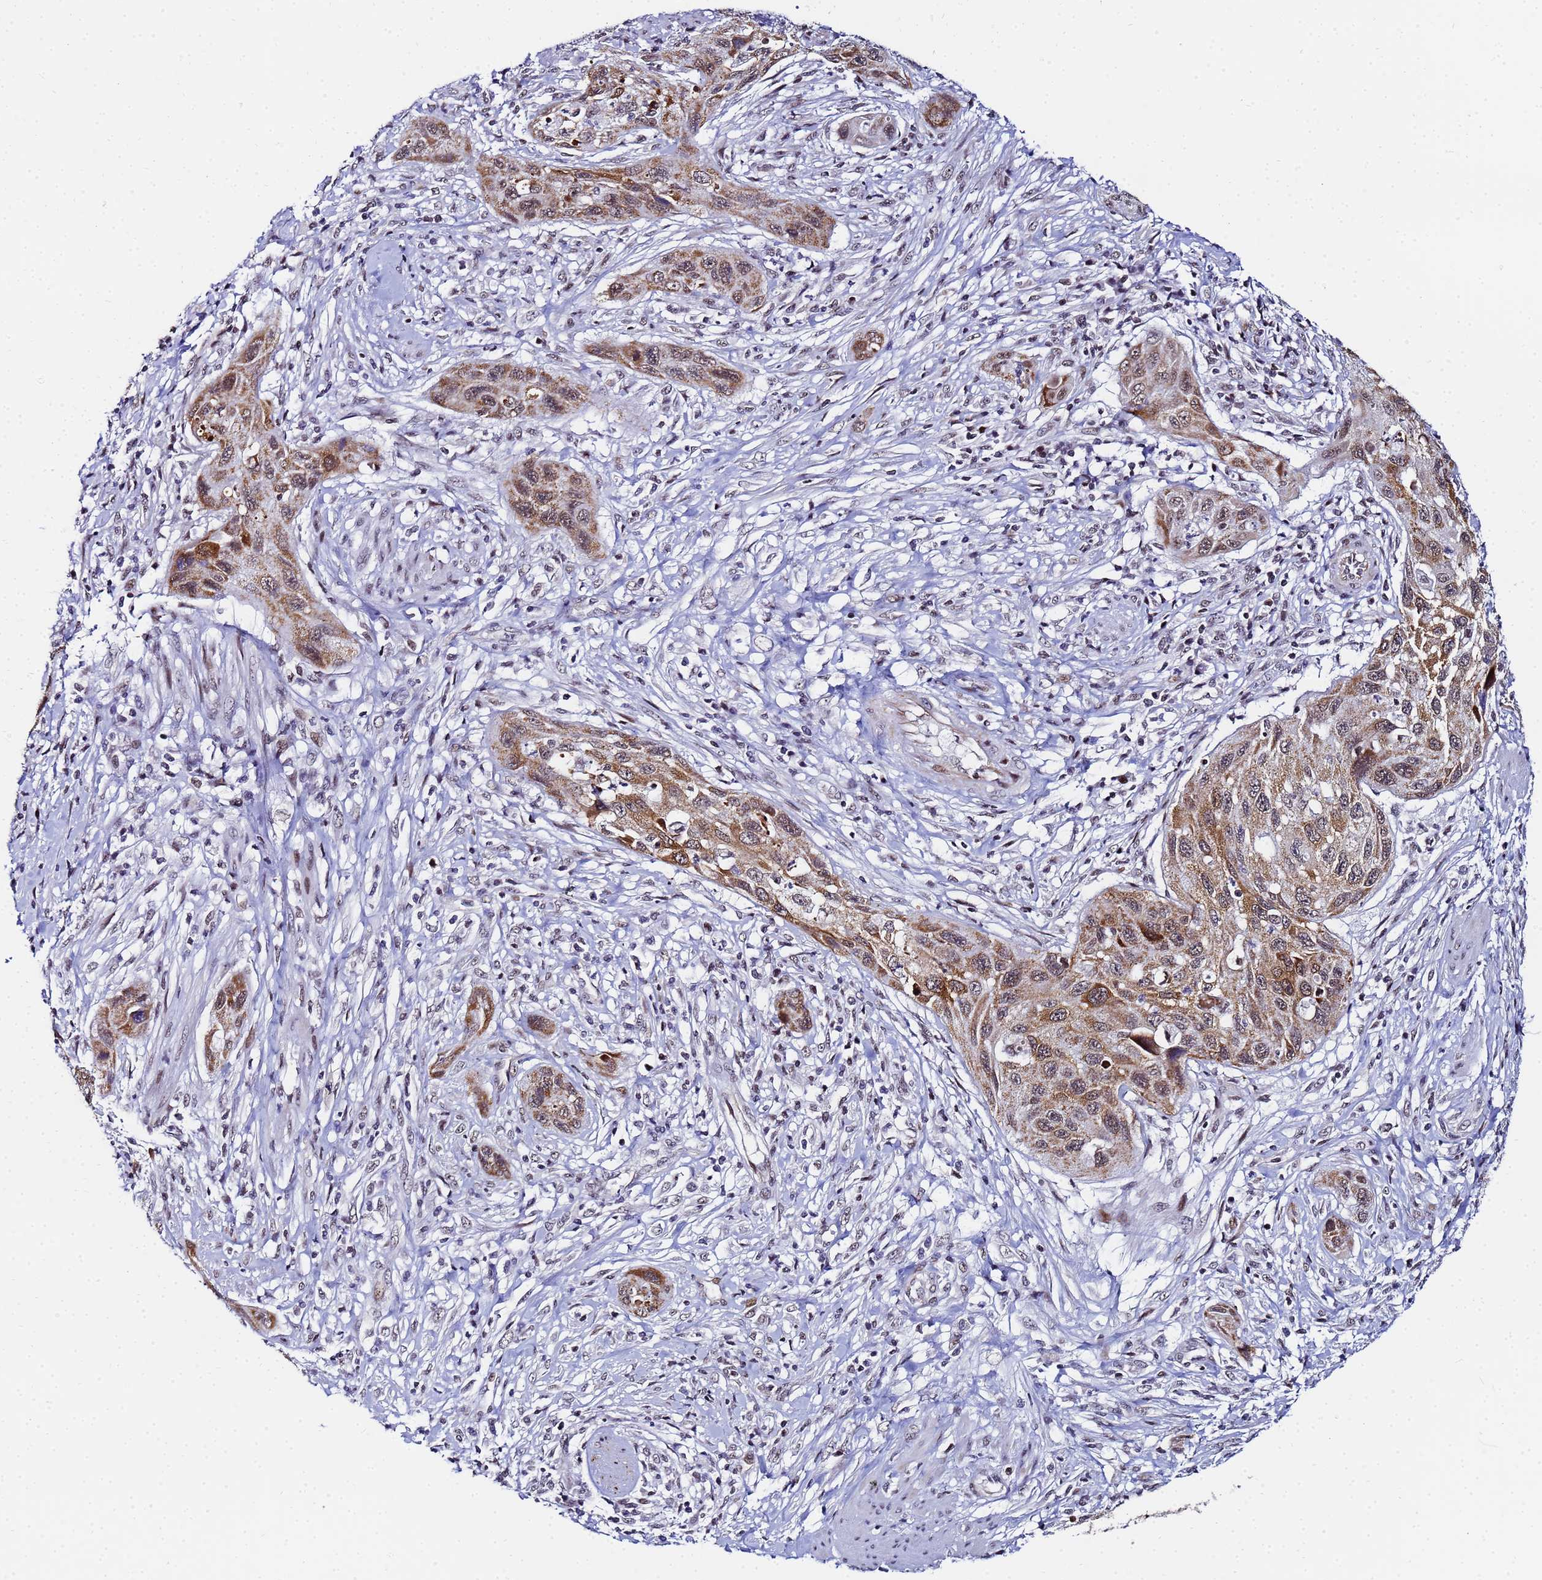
{"staining": {"intensity": "moderate", "quantity": ">75%", "location": "cytoplasmic/membranous"}, "tissue": "cervical cancer", "cell_type": "Tumor cells", "image_type": "cancer", "snomed": [{"axis": "morphology", "description": "Squamous cell carcinoma, NOS"}, {"axis": "topography", "description": "Cervix"}], "caption": "Immunohistochemistry photomicrograph of neoplastic tissue: squamous cell carcinoma (cervical) stained using IHC exhibits medium levels of moderate protein expression localized specifically in the cytoplasmic/membranous of tumor cells, appearing as a cytoplasmic/membranous brown color.", "gene": "CKMT1A", "patient": {"sex": "female", "age": 42}}